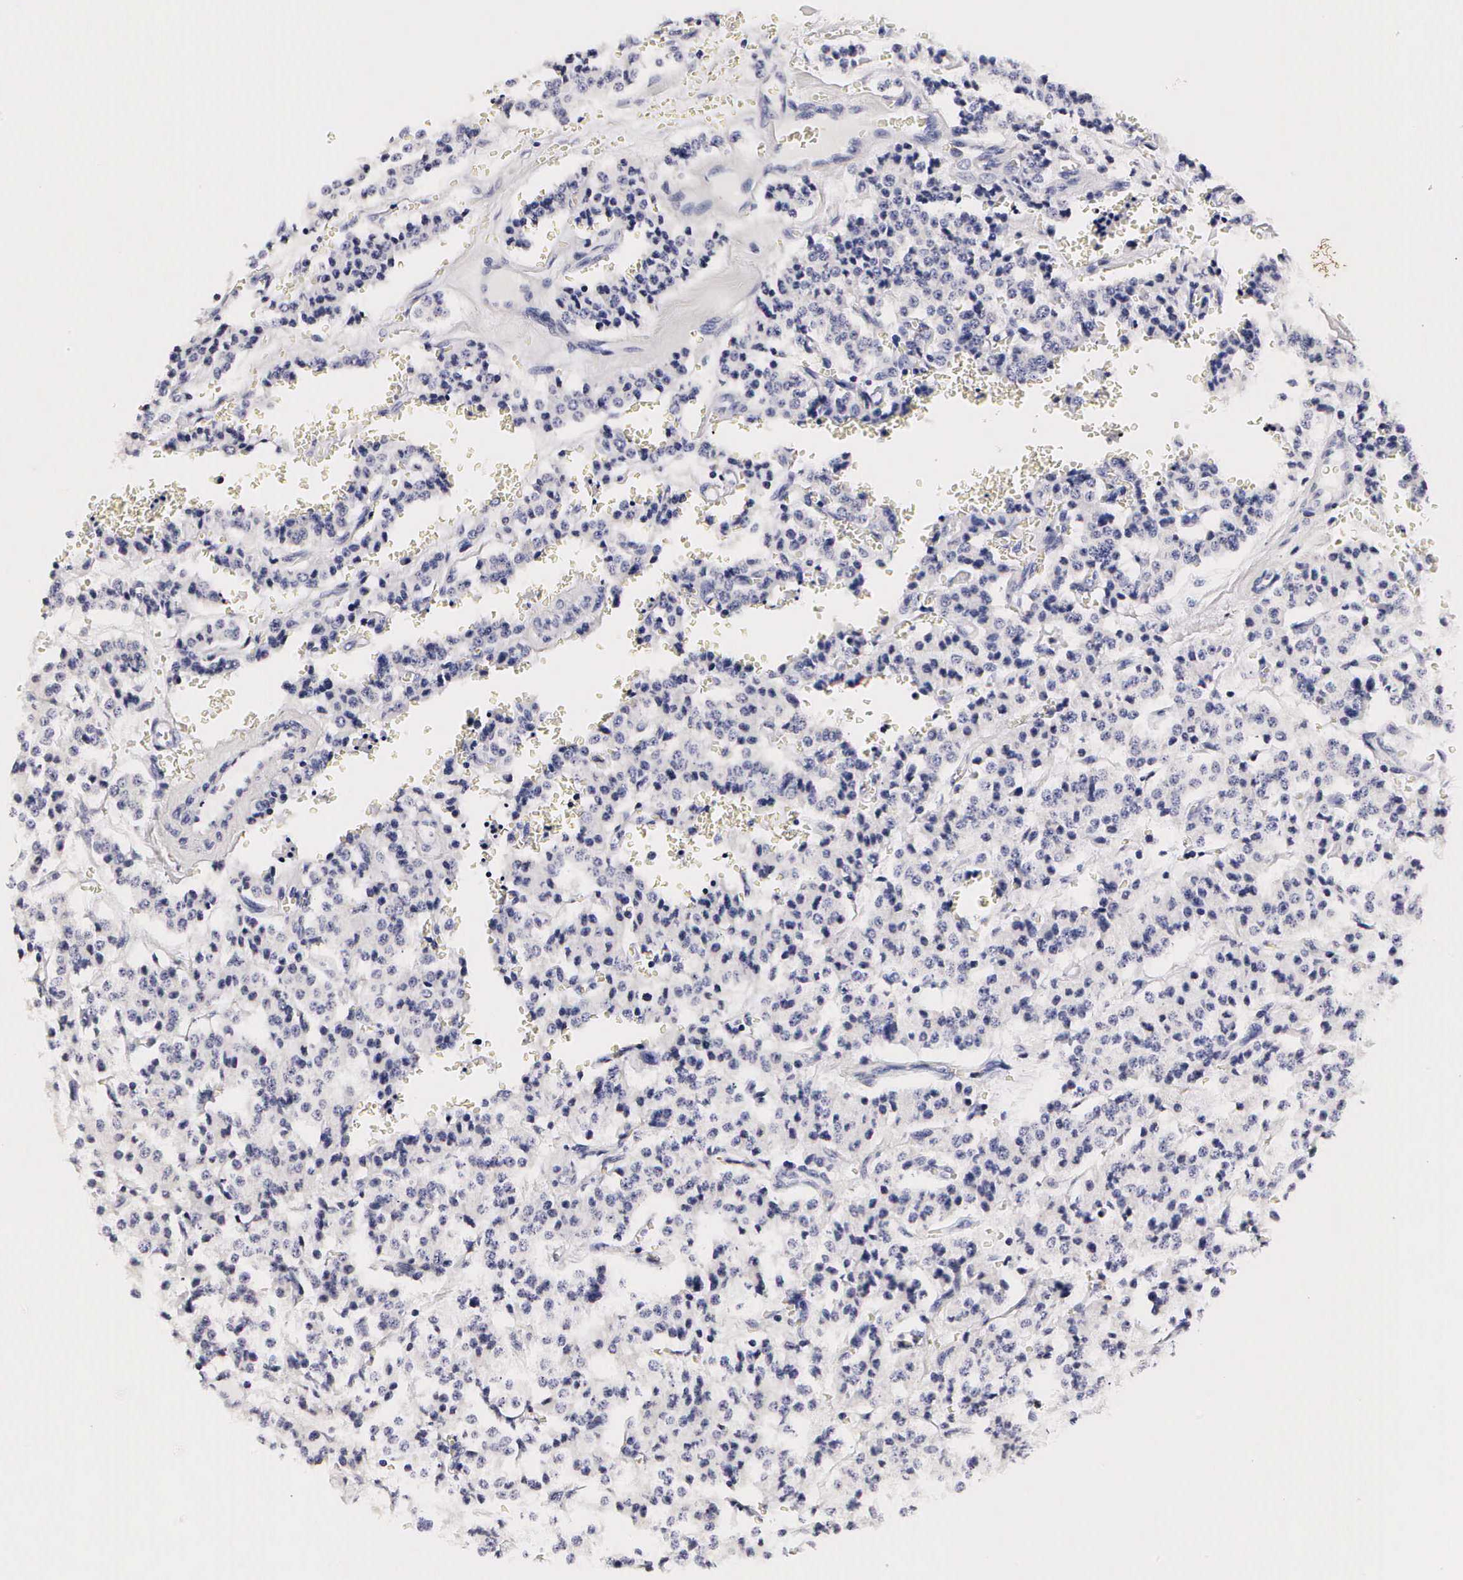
{"staining": {"intensity": "negative", "quantity": "none", "location": "none"}, "tissue": "carcinoid", "cell_type": "Tumor cells", "image_type": "cancer", "snomed": [{"axis": "morphology", "description": "Carcinoid, malignant, NOS"}, {"axis": "topography", "description": "Bronchus"}], "caption": "Micrograph shows no significant protein staining in tumor cells of malignant carcinoid. The staining was performed using DAB to visualize the protein expression in brown, while the nuclei were stained in blue with hematoxylin (Magnification: 20x).", "gene": "RNASE6", "patient": {"sex": "male", "age": 55}}